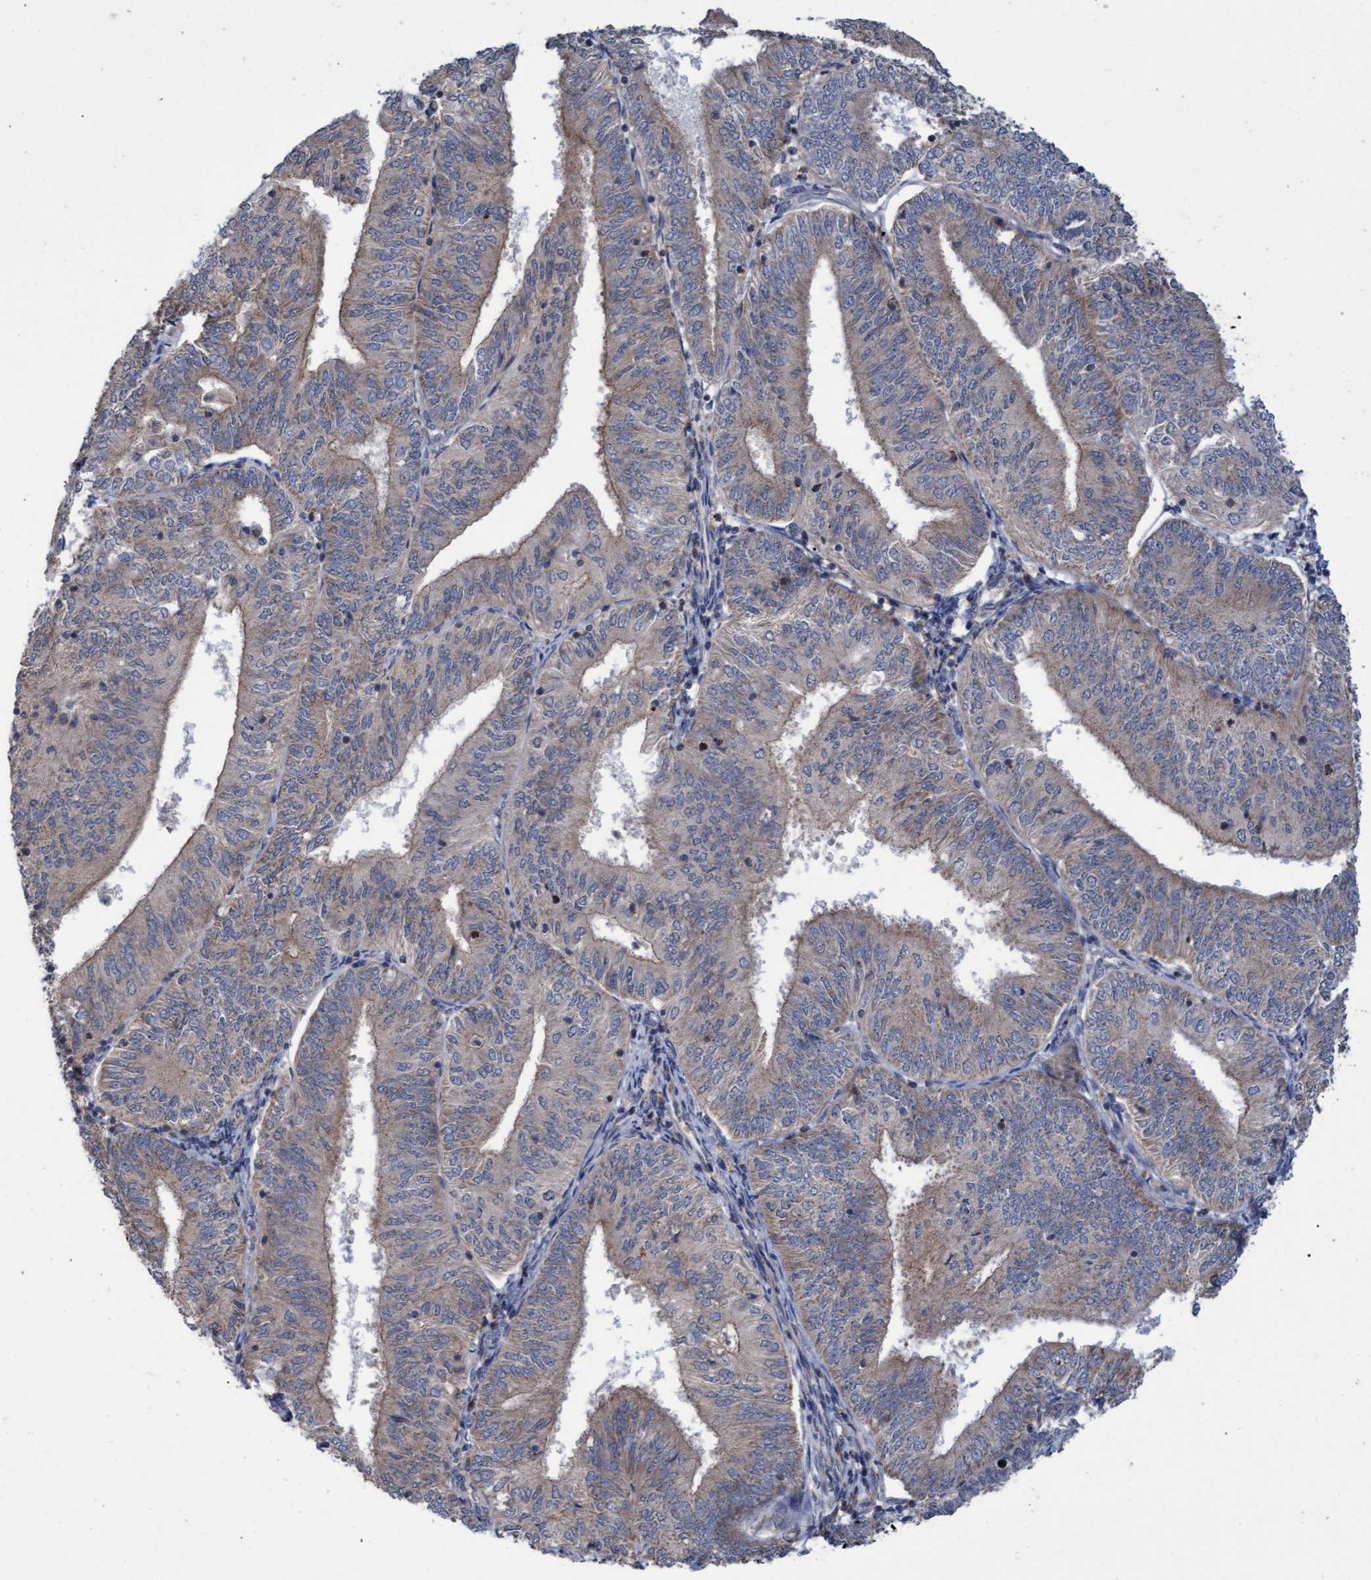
{"staining": {"intensity": "weak", "quantity": "25%-75%", "location": "cytoplasmic/membranous"}, "tissue": "endometrial cancer", "cell_type": "Tumor cells", "image_type": "cancer", "snomed": [{"axis": "morphology", "description": "Adenocarcinoma, NOS"}, {"axis": "topography", "description": "Endometrium"}], "caption": "A brown stain highlights weak cytoplasmic/membranous expression of a protein in endometrial adenocarcinoma tumor cells.", "gene": "NAA15", "patient": {"sex": "female", "age": 58}}